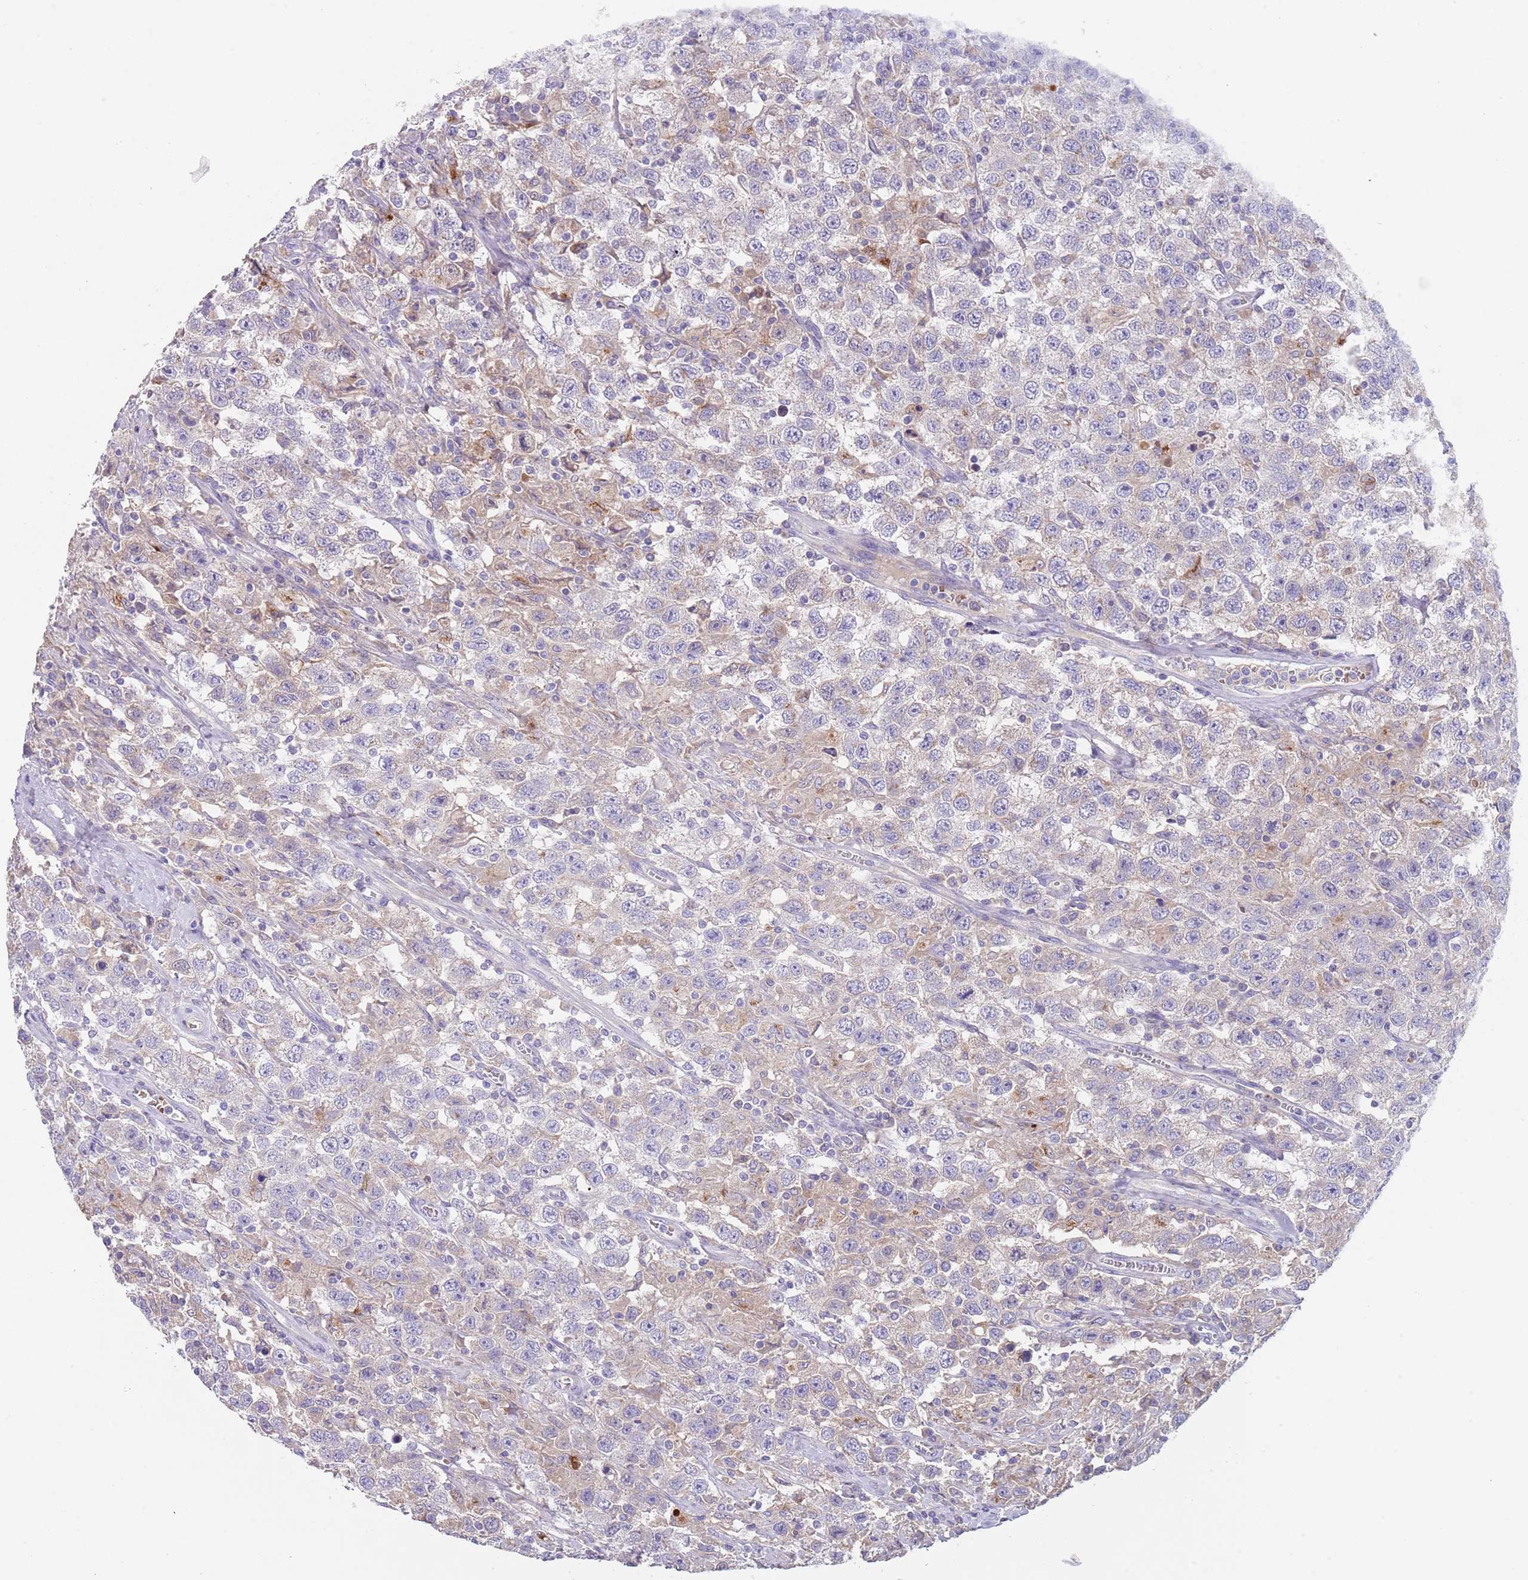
{"staining": {"intensity": "negative", "quantity": "none", "location": "none"}, "tissue": "testis cancer", "cell_type": "Tumor cells", "image_type": "cancer", "snomed": [{"axis": "morphology", "description": "Seminoma, NOS"}, {"axis": "topography", "description": "Testis"}], "caption": "Immunohistochemical staining of testis cancer (seminoma) exhibits no significant positivity in tumor cells.", "gene": "TMEM251", "patient": {"sex": "male", "age": 41}}